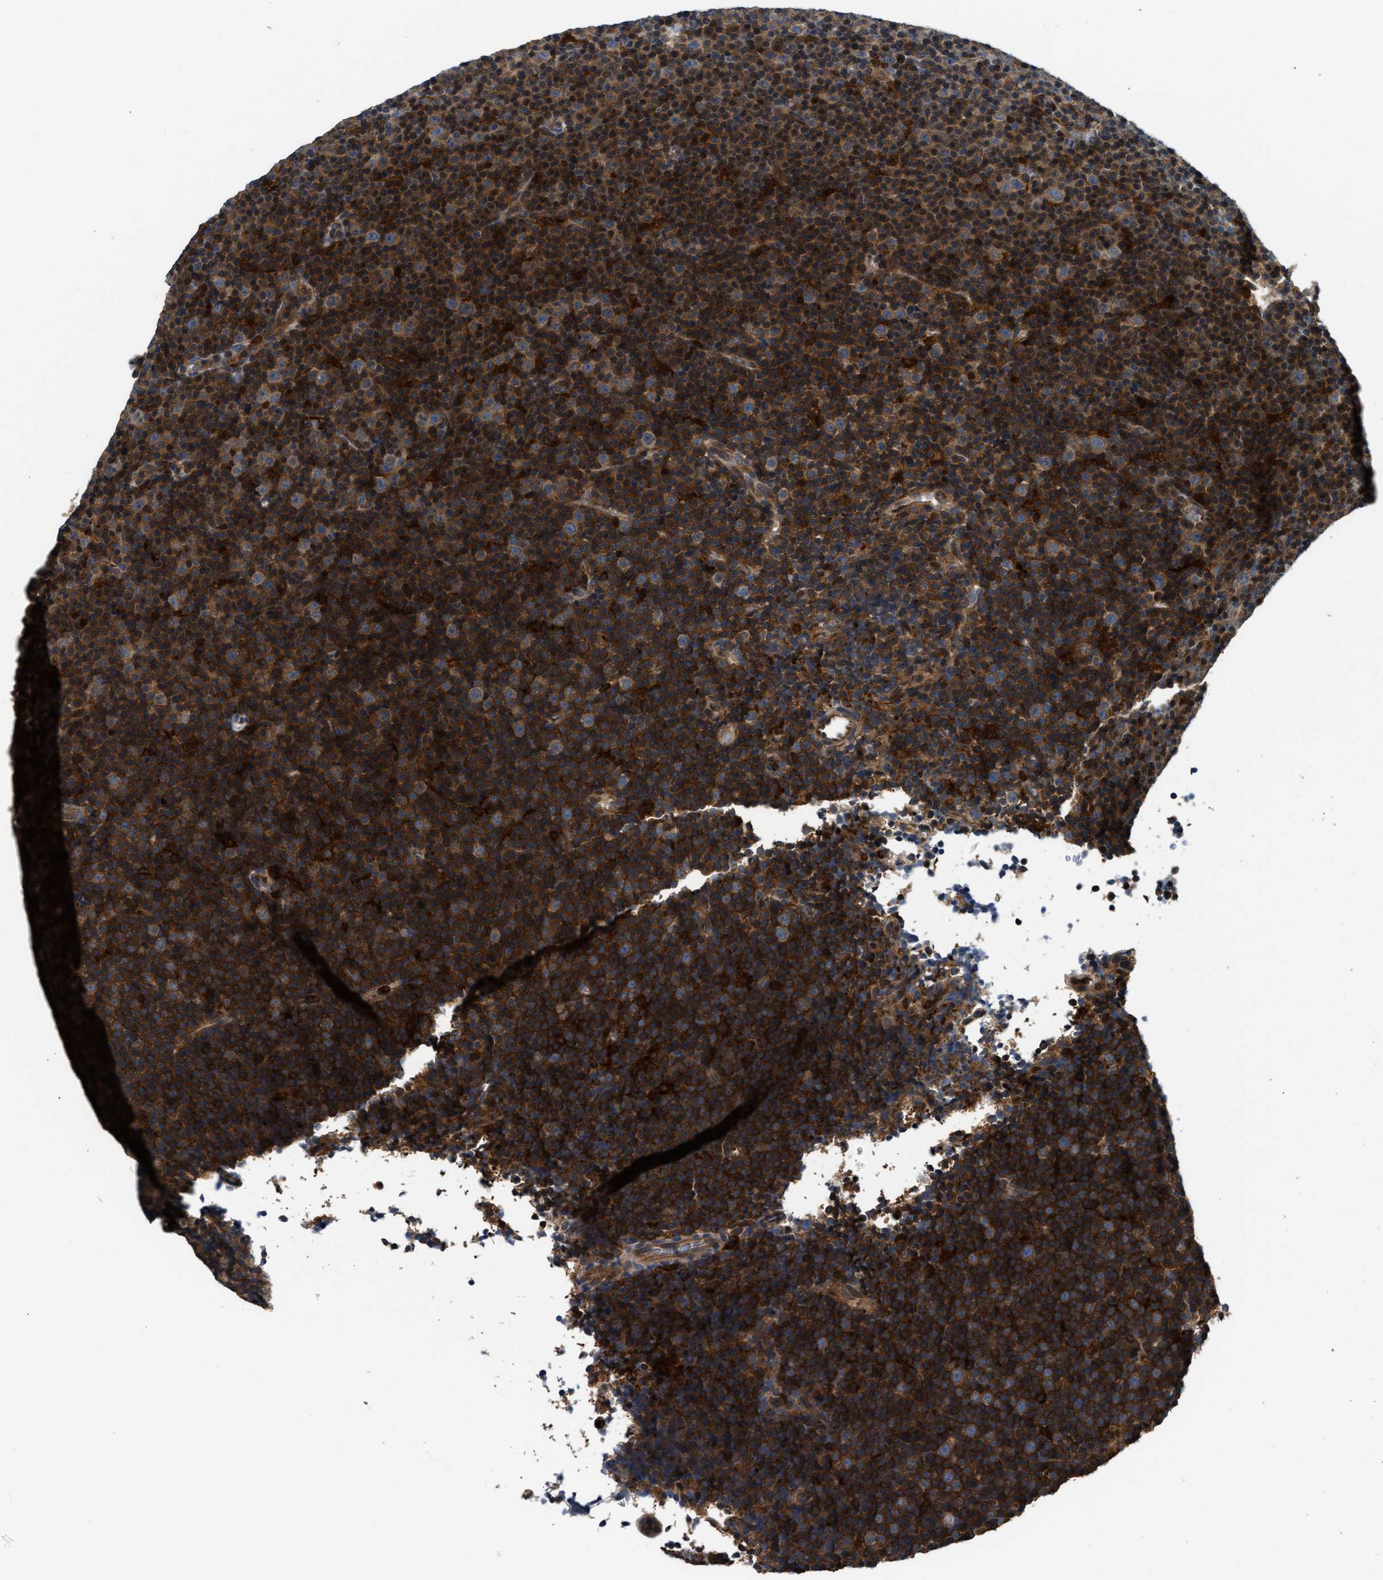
{"staining": {"intensity": "strong", "quantity": ">75%", "location": "cytoplasmic/membranous"}, "tissue": "lymphoma", "cell_type": "Tumor cells", "image_type": "cancer", "snomed": [{"axis": "morphology", "description": "Malignant lymphoma, non-Hodgkin's type, Low grade"}, {"axis": "topography", "description": "Lymph node"}], "caption": "Immunohistochemical staining of low-grade malignant lymphoma, non-Hodgkin's type shows high levels of strong cytoplasmic/membranous positivity in about >75% of tumor cells. The protein is stained brown, and the nuclei are stained in blue (DAB IHC with brightfield microscopy, high magnification).", "gene": "OSTF1", "patient": {"sex": "female", "age": 67}}